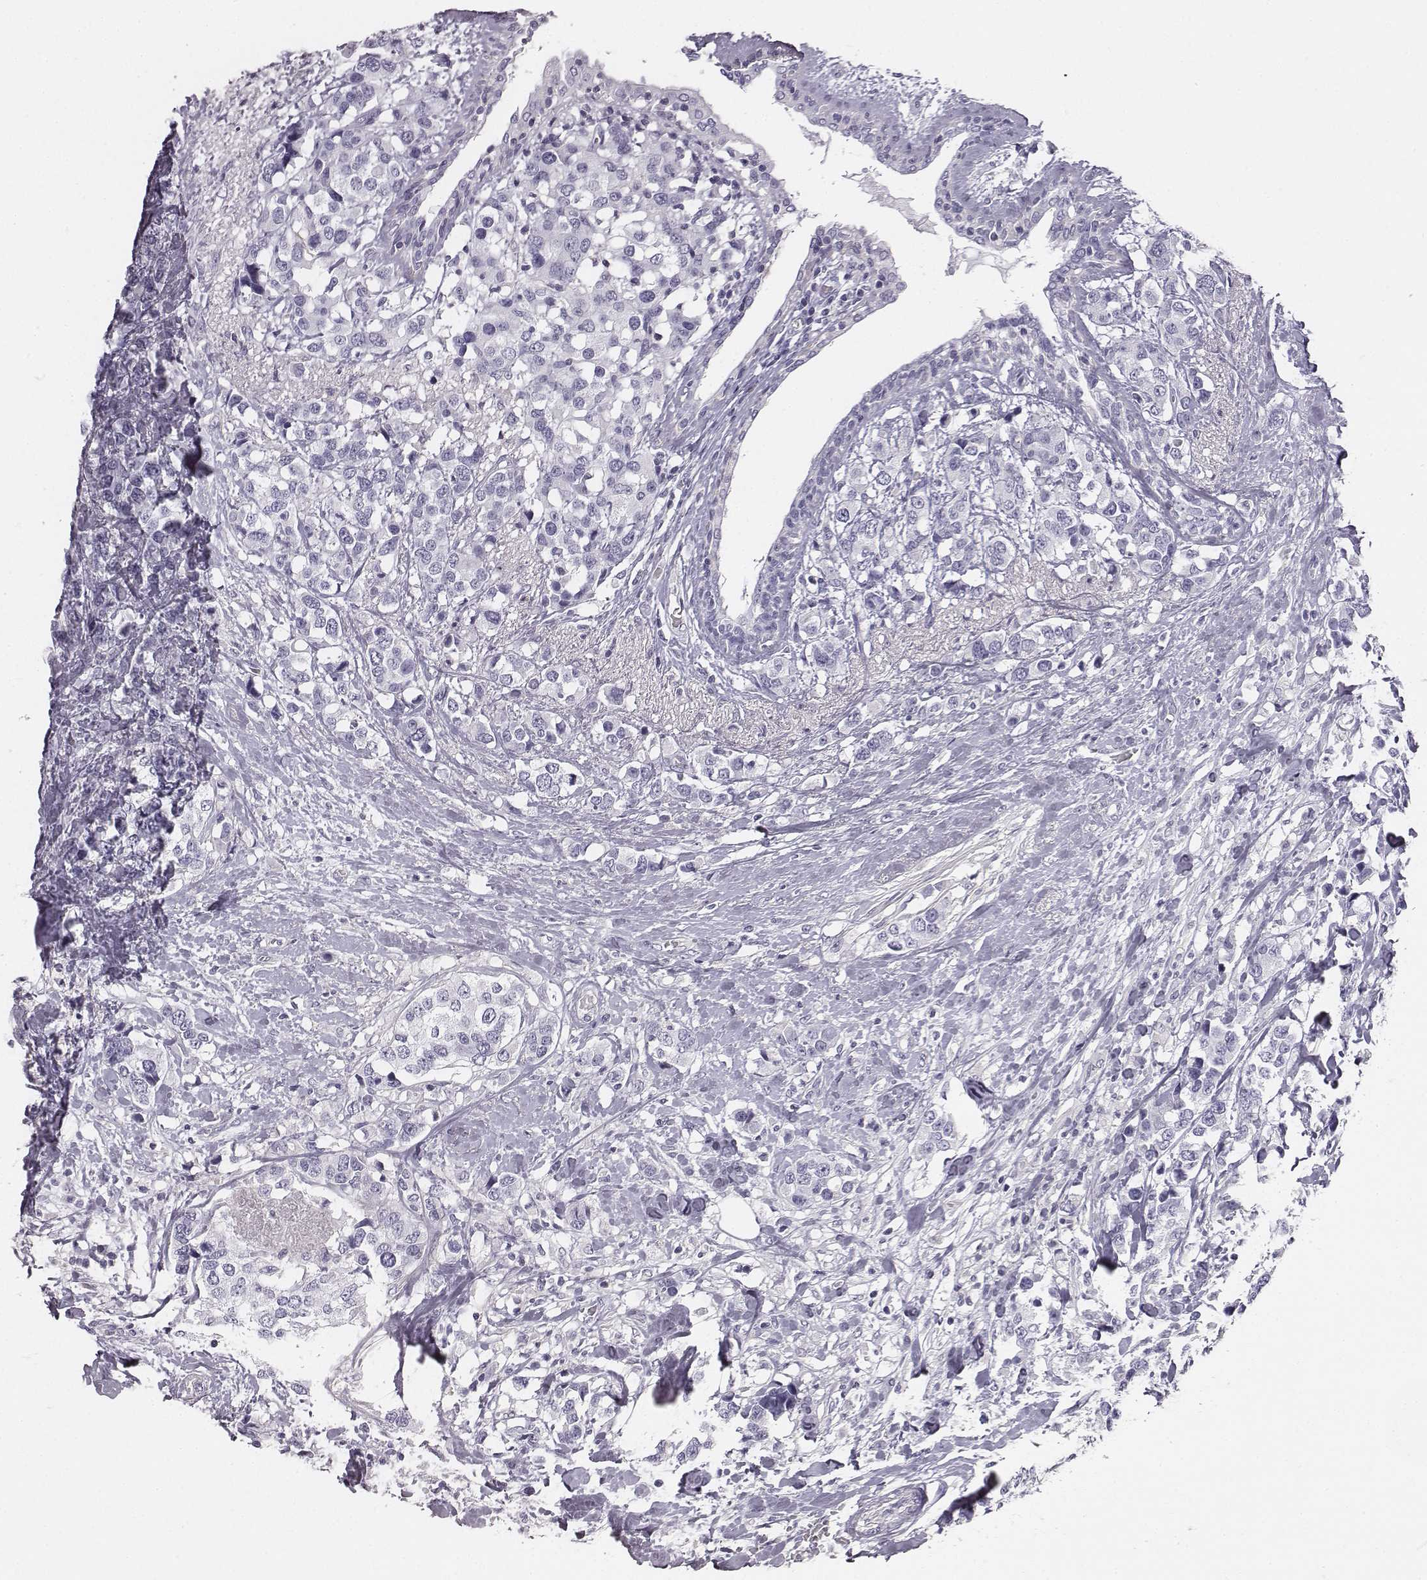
{"staining": {"intensity": "negative", "quantity": "none", "location": "none"}, "tissue": "breast cancer", "cell_type": "Tumor cells", "image_type": "cancer", "snomed": [{"axis": "morphology", "description": "Lobular carcinoma"}, {"axis": "topography", "description": "Breast"}], "caption": "Immunohistochemistry (IHC) histopathology image of neoplastic tissue: breast cancer stained with DAB reveals no significant protein positivity in tumor cells.", "gene": "ADAM7", "patient": {"sex": "female", "age": 59}}